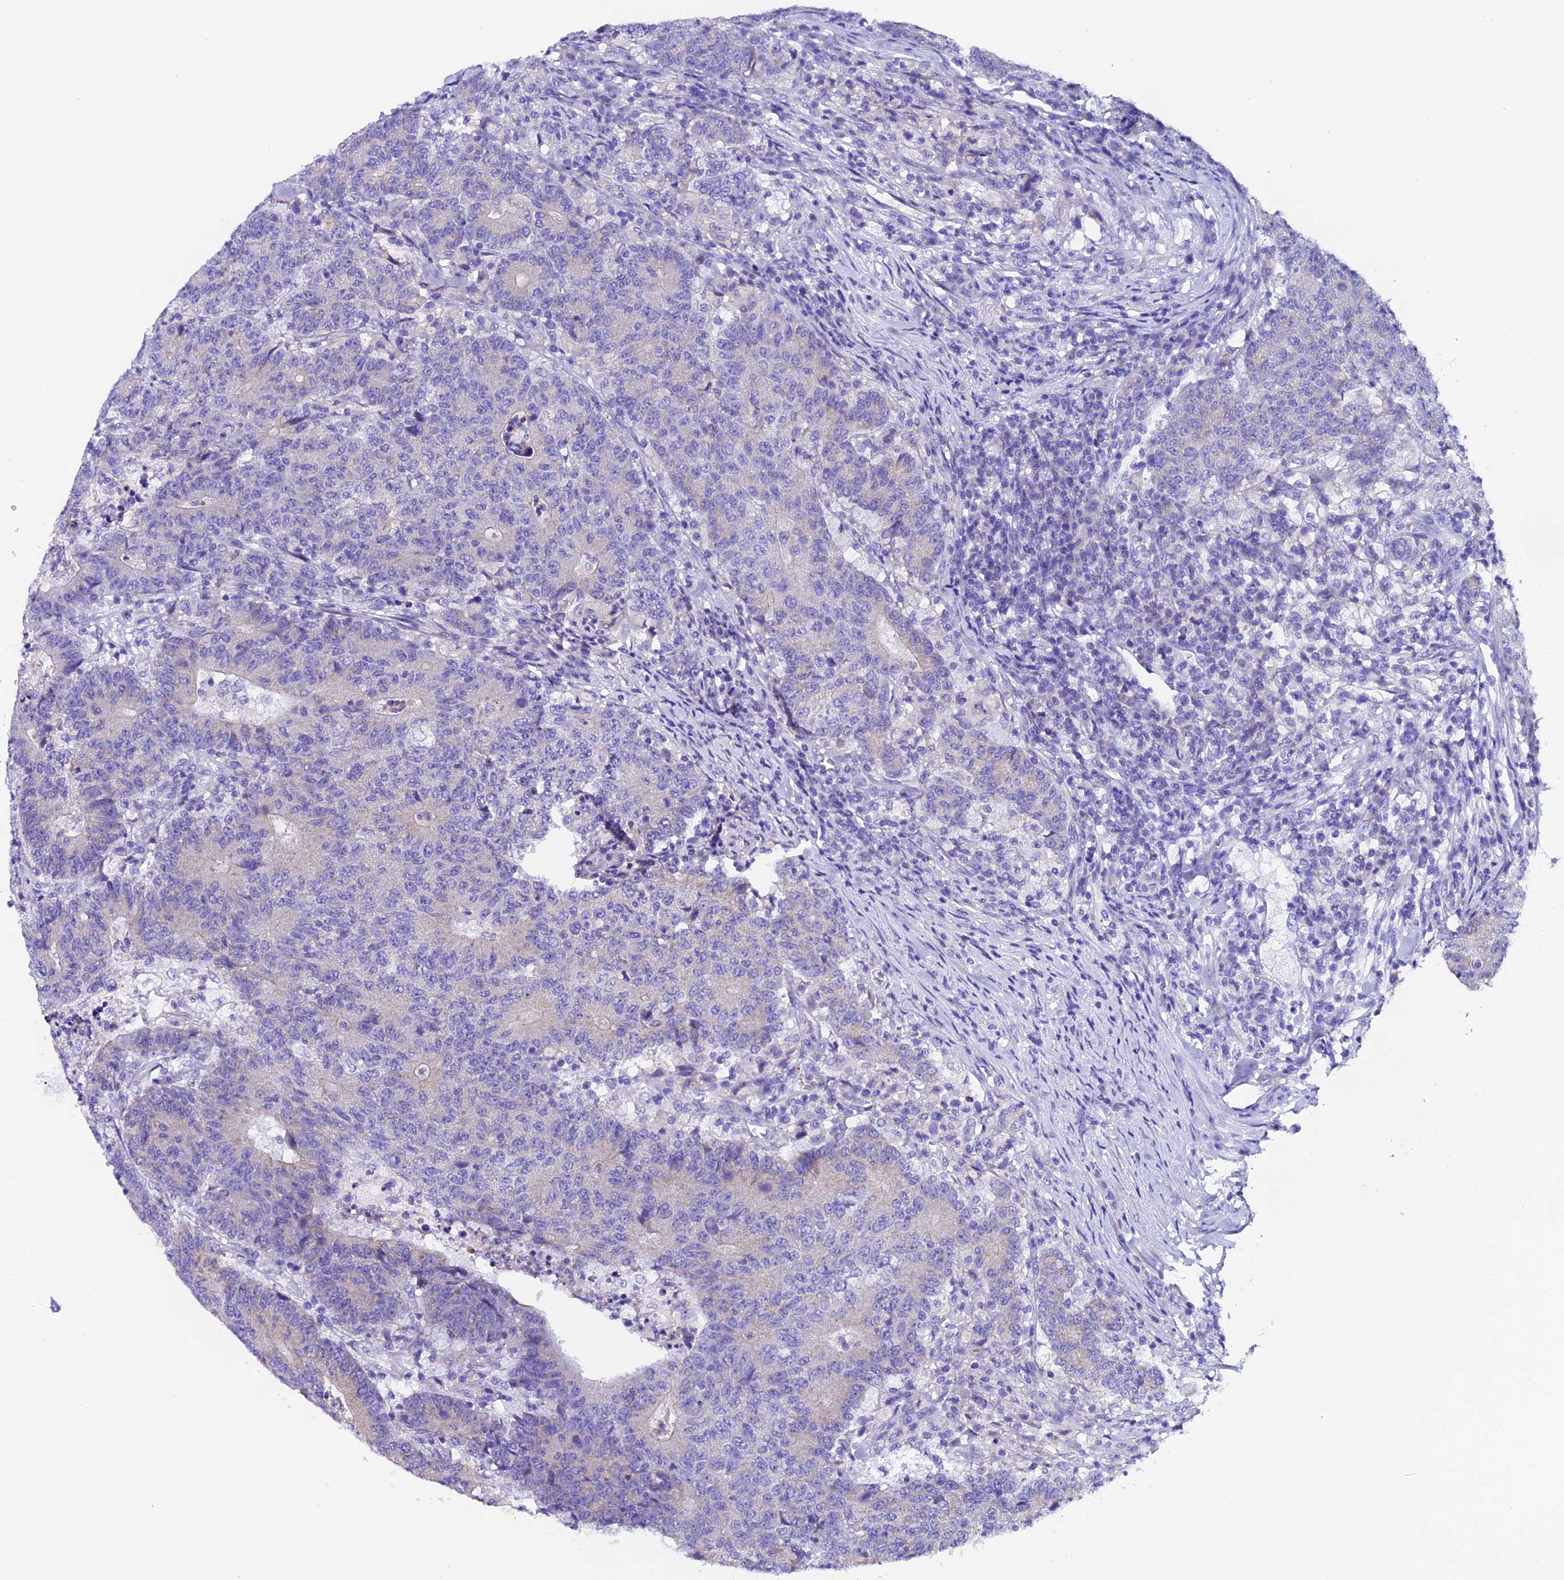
{"staining": {"intensity": "weak", "quantity": "<25%", "location": "cytoplasmic/membranous"}, "tissue": "colorectal cancer", "cell_type": "Tumor cells", "image_type": "cancer", "snomed": [{"axis": "morphology", "description": "Adenocarcinoma, NOS"}, {"axis": "topography", "description": "Colon"}], "caption": "Adenocarcinoma (colorectal) was stained to show a protein in brown. There is no significant expression in tumor cells. The staining is performed using DAB brown chromogen with nuclei counter-stained in using hematoxylin.", "gene": "COMTD1", "patient": {"sex": "female", "age": 75}}